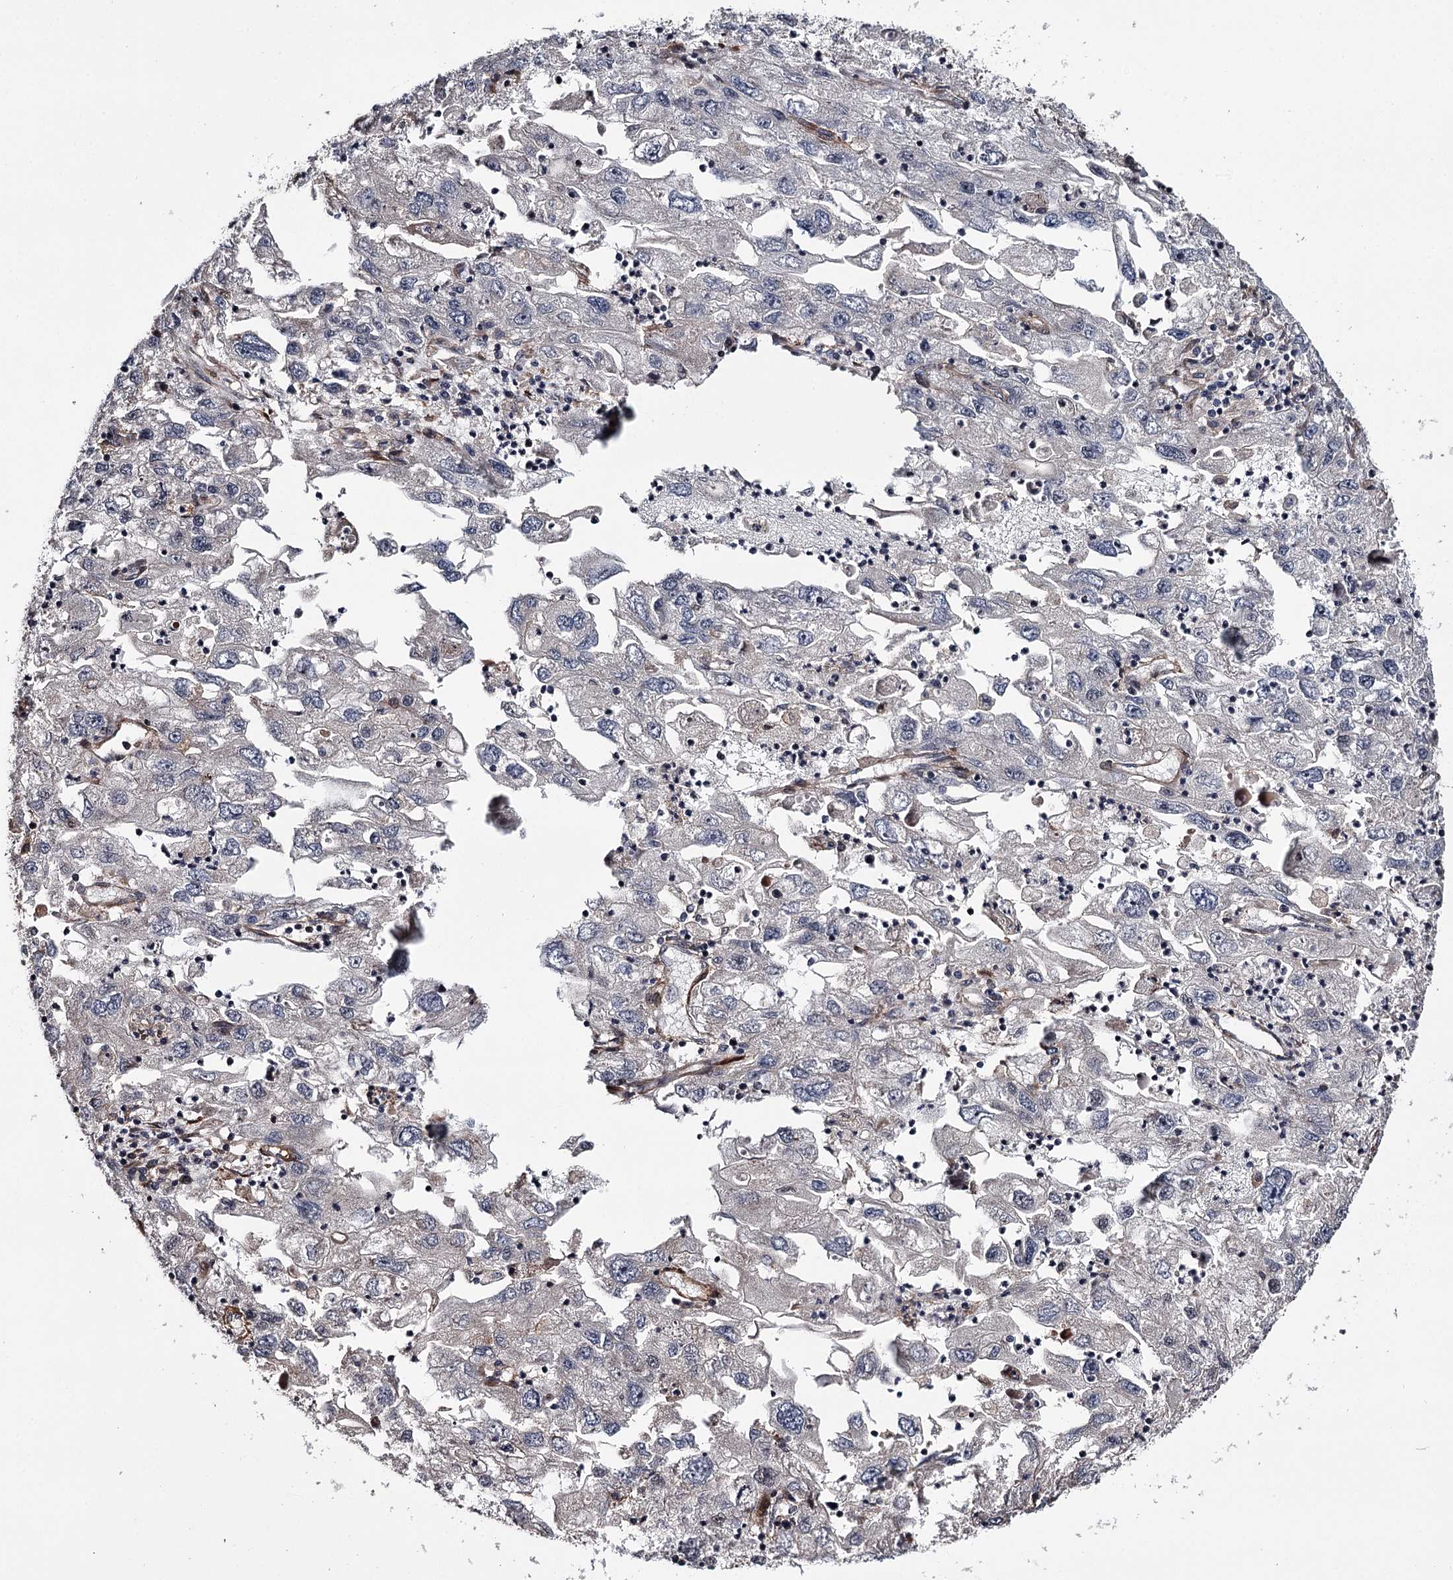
{"staining": {"intensity": "weak", "quantity": "<25%", "location": "cytoplasmic/membranous"}, "tissue": "endometrial cancer", "cell_type": "Tumor cells", "image_type": "cancer", "snomed": [{"axis": "morphology", "description": "Adenocarcinoma, NOS"}, {"axis": "topography", "description": "Endometrium"}], "caption": "DAB (3,3'-diaminobenzidine) immunohistochemical staining of human adenocarcinoma (endometrial) reveals no significant expression in tumor cells.", "gene": "TTC33", "patient": {"sex": "female", "age": 49}}